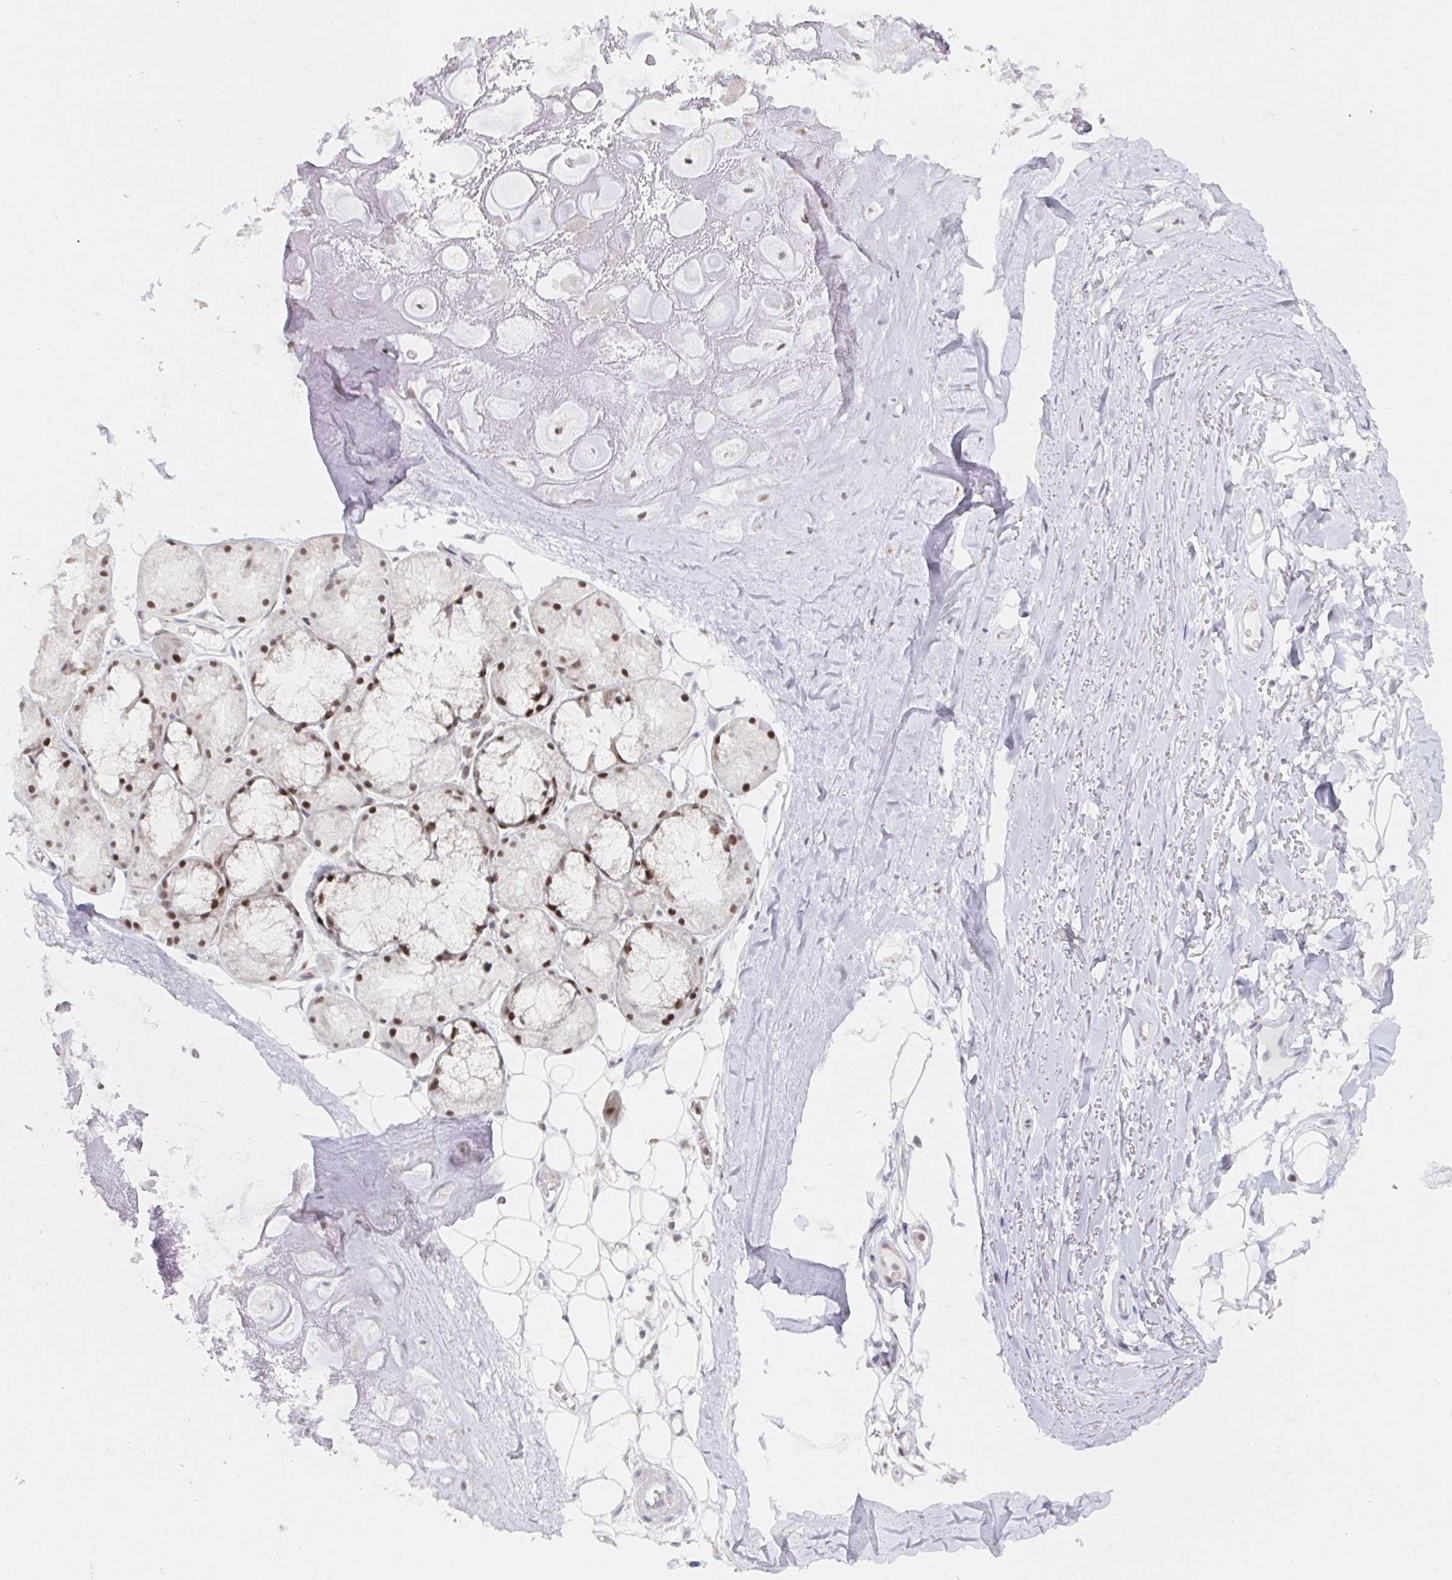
{"staining": {"intensity": "negative", "quantity": "none", "location": "none"}, "tissue": "adipose tissue", "cell_type": "Adipocytes", "image_type": "normal", "snomed": [{"axis": "morphology", "description": "Normal tissue, NOS"}, {"axis": "topography", "description": "Lymph node"}, {"axis": "topography", "description": "Cartilage tissue"}, {"axis": "topography", "description": "Nasopharynx"}], "caption": "Adipose tissue was stained to show a protein in brown. There is no significant positivity in adipocytes. Nuclei are stained in blue.", "gene": "CHD2", "patient": {"sex": "male", "age": 63}}